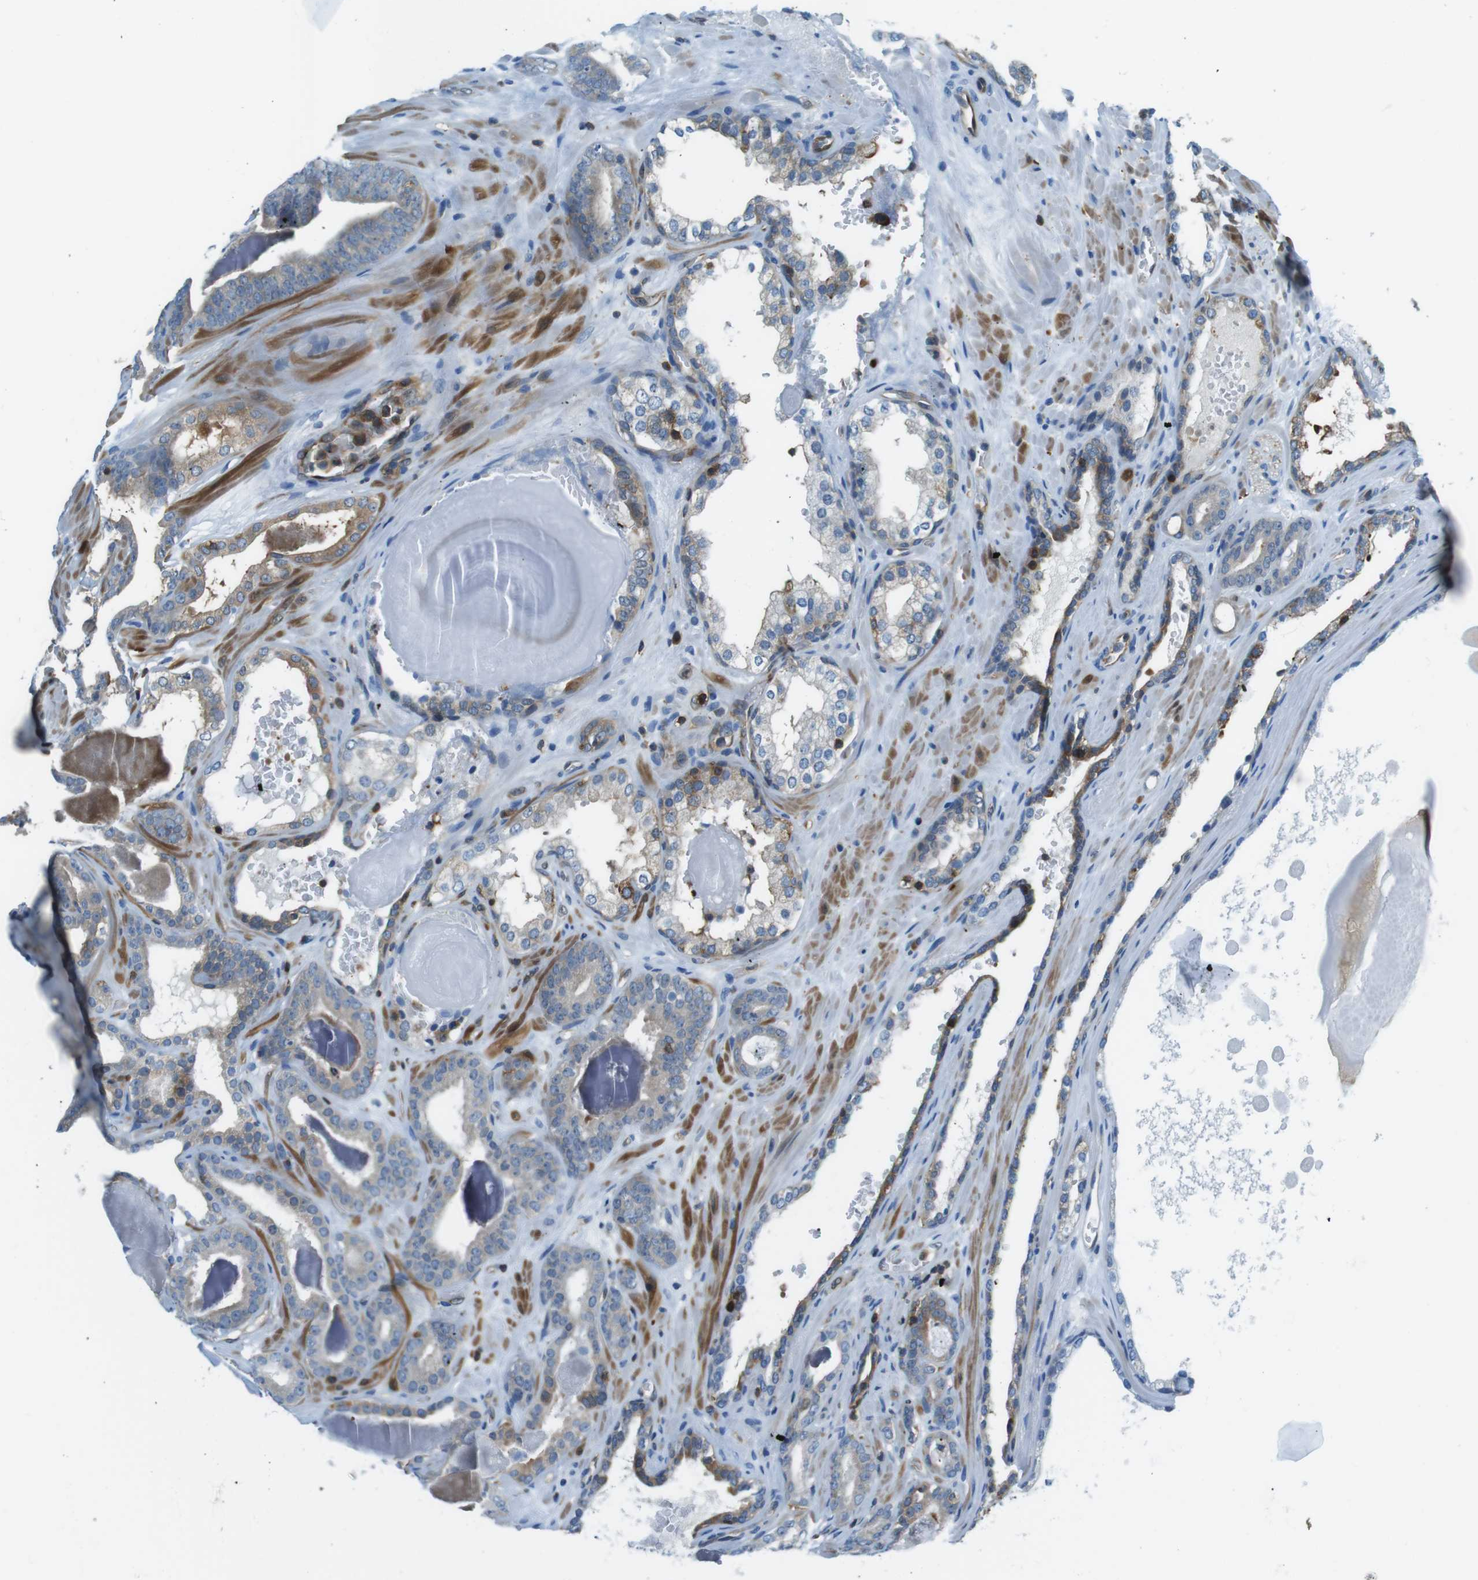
{"staining": {"intensity": "weak", "quantity": "25%-75%", "location": "cytoplasmic/membranous"}, "tissue": "prostate cancer", "cell_type": "Tumor cells", "image_type": "cancer", "snomed": [{"axis": "morphology", "description": "Adenocarcinoma, High grade"}, {"axis": "topography", "description": "Prostate"}], "caption": "Prostate adenocarcinoma (high-grade) tissue exhibits weak cytoplasmic/membranous expression in about 25%-75% of tumor cells, visualized by immunohistochemistry. Nuclei are stained in blue.", "gene": "TES", "patient": {"sex": "male", "age": 60}}